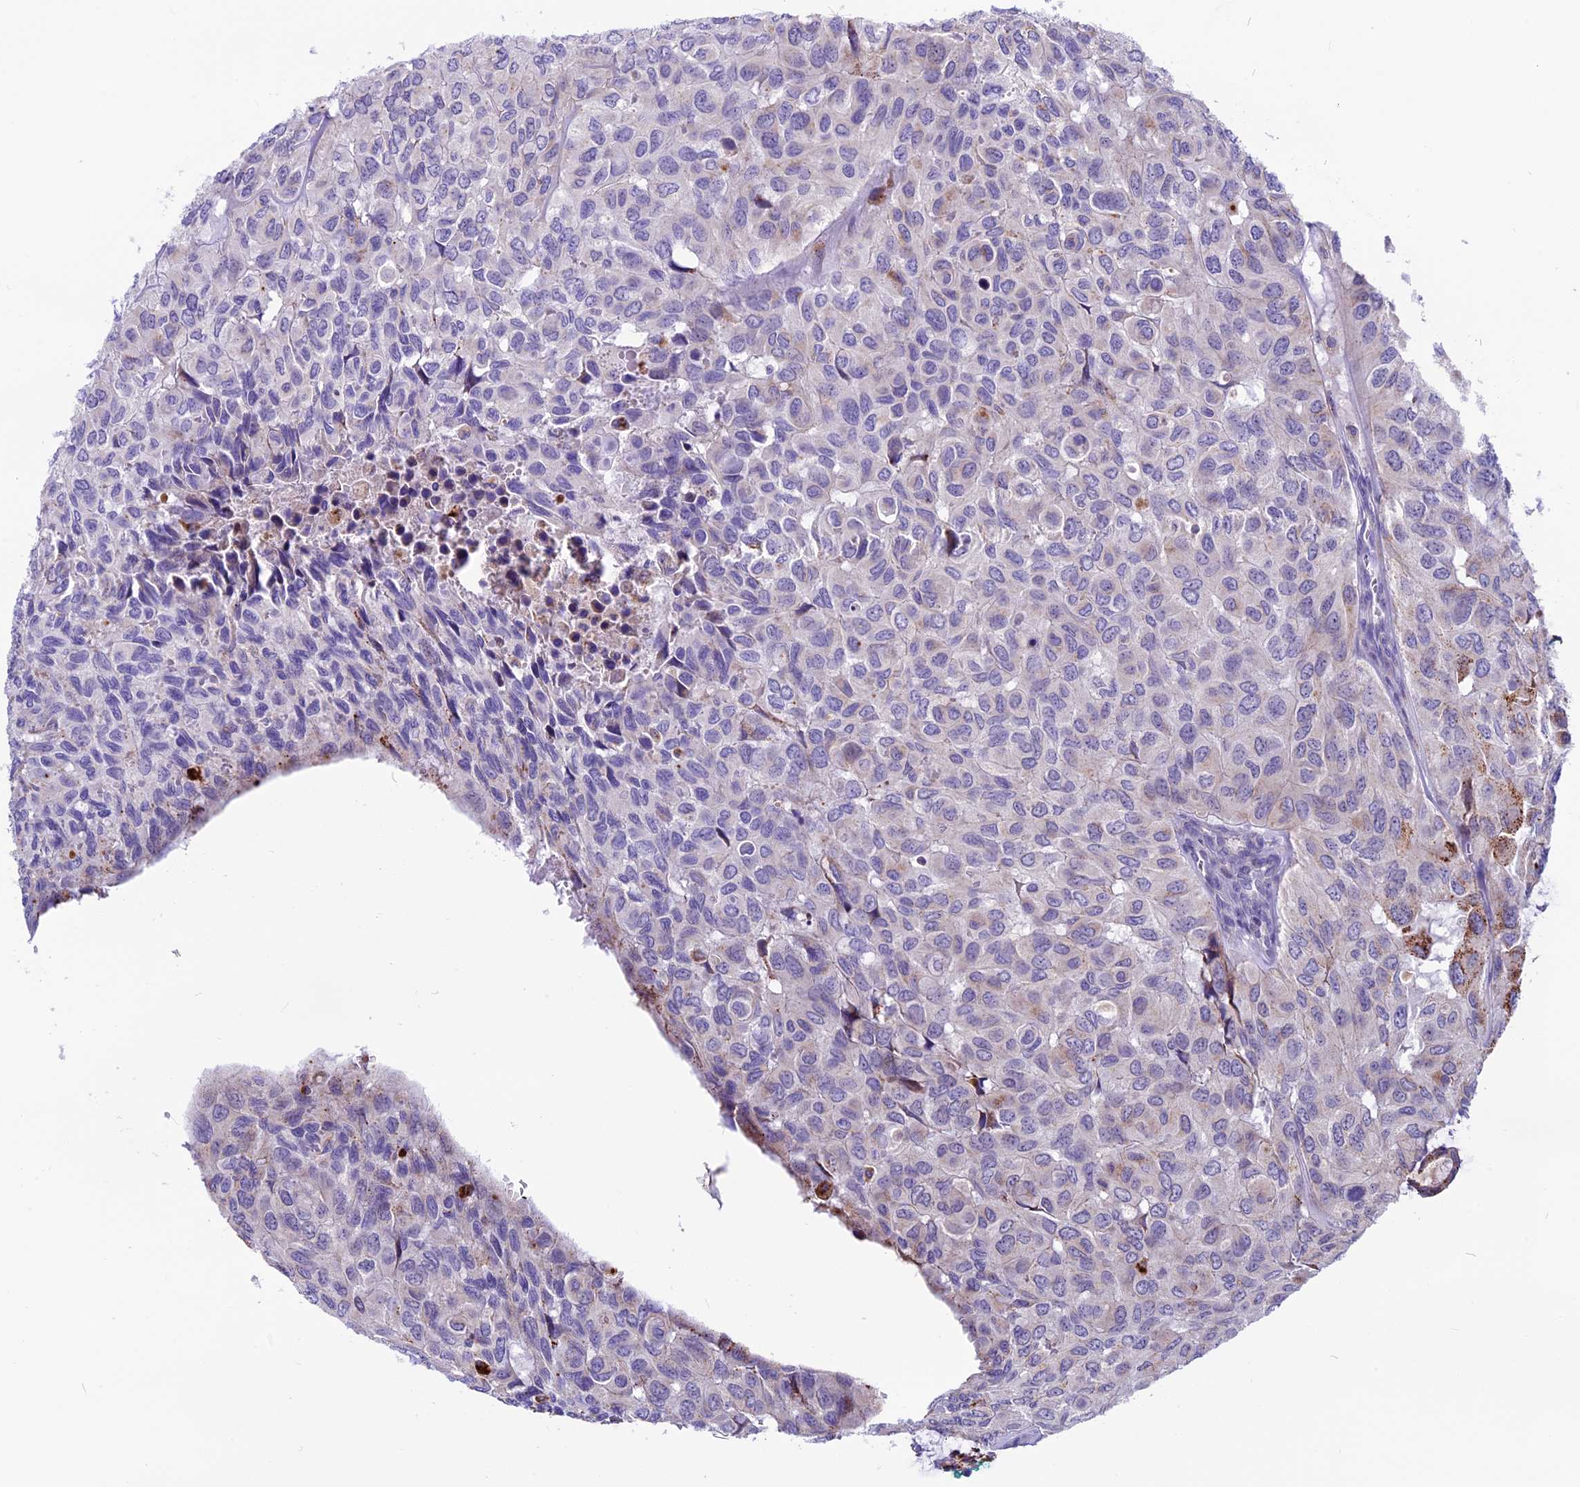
{"staining": {"intensity": "weak", "quantity": "<25%", "location": "cytoplasmic/membranous"}, "tissue": "head and neck cancer", "cell_type": "Tumor cells", "image_type": "cancer", "snomed": [{"axis": "morphology", "description": "Adenocarcinoma, NOS"}, {"axis": "topography", "description": "Salivary gland, NOS"}, {"axis": "topography", "description": "Head-Neck"}], "caption": "The photomicrograph demonstrates no staining of tumor cells in head and neck cancer (adenocarcinoma).", "gene": "THRSP", "patient": {"sex": "female", "age": 76}}